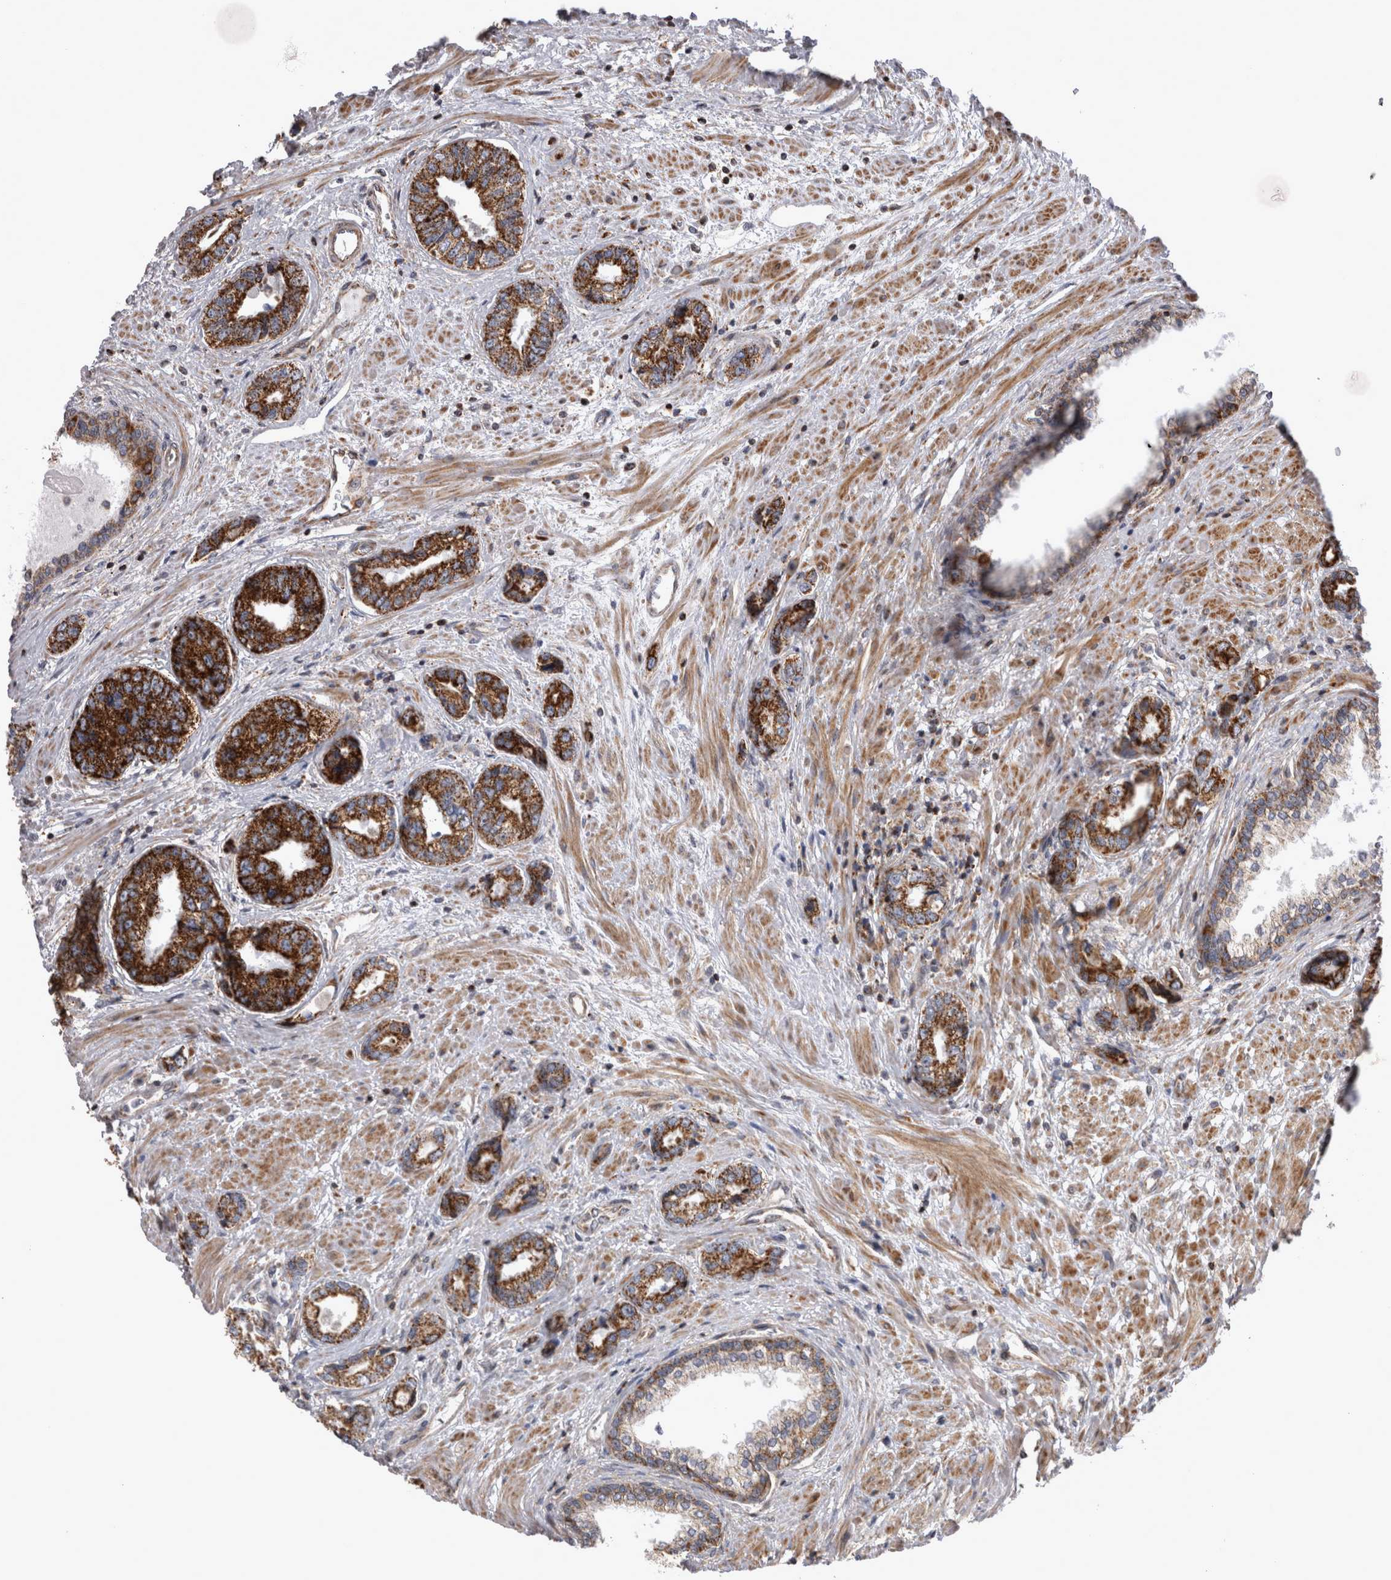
{"staining": {"intensity": "strong", "quantity": ">75%", "location": "cytoplasmic/membranous"}, "tissue": "prostate cancer", "cell_type": "Tumor cells", "image_type": "cancer", "snomed": [{"axis": "morphology", "description": "Adenocarcinoma, High grade"}, {"axis": "topography", "description": "Prostate"}], "caption": "A brown stain highlights strong cytoplasmic/membranous positivity of a protein in human prostate high-grade adenocarcinoma tumor cells.", "gene": "TSPOAP1", "patient": {"sex": "male", "age": 61}}